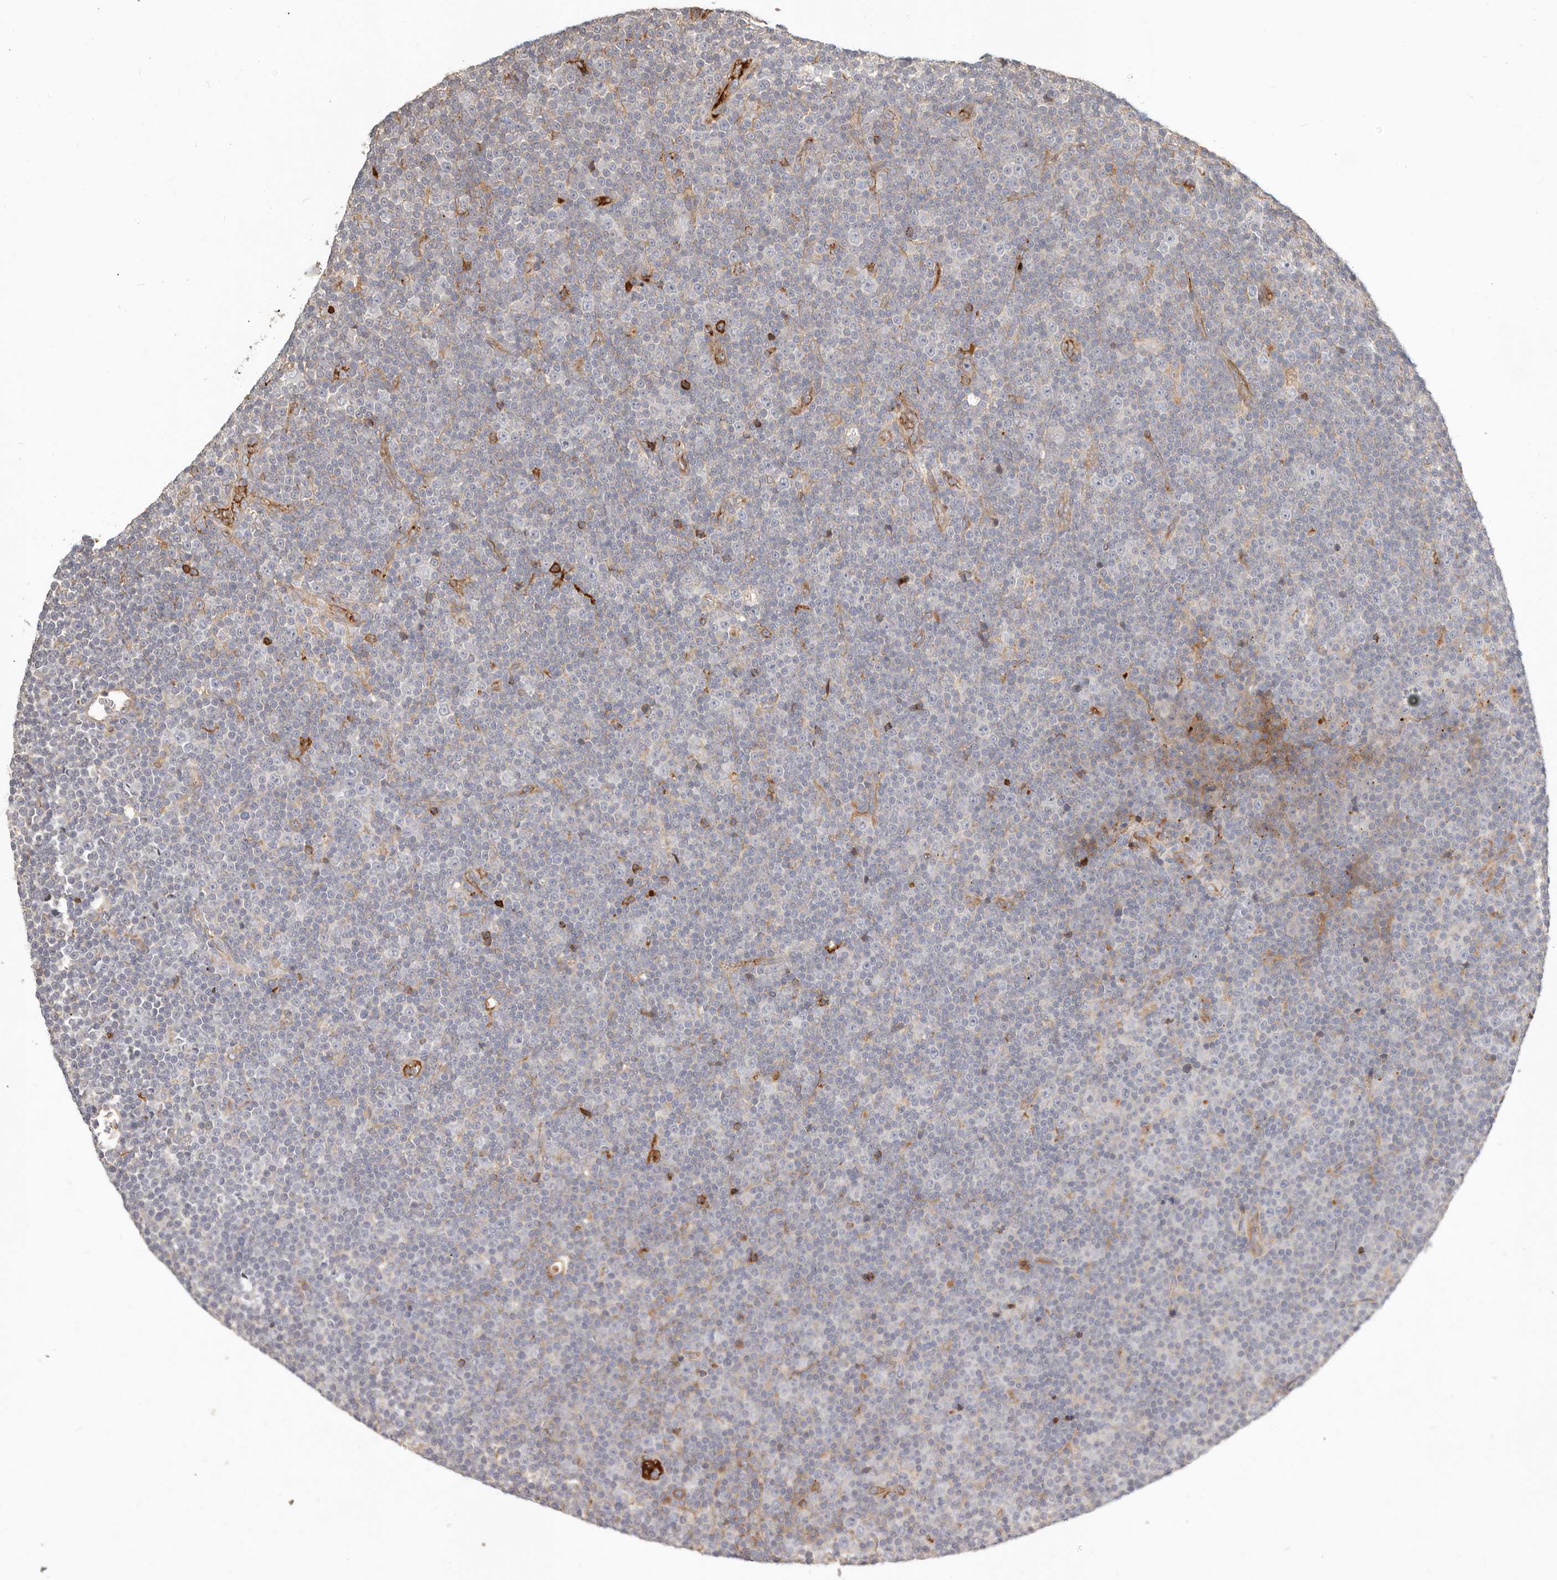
{"staining": {"intensity": "negative", "quantity": "none", "location": "none"}, "tissue": "lymphoma", "cell_type": "Tumor cells", "image_type": "cancer", "snomed": [{"axis": "morphology", "description": "Malignant lymphoma, non-Hodgkin's type, Low grade"}, {"axis": "topography", "description": "Lymph node"}], "caption": "Immunohistochemical staining of lymphoma displays no significant staining in tumor cells.", "gene": "MTFR2", "patient": {"sex": "female", "age": 67}}